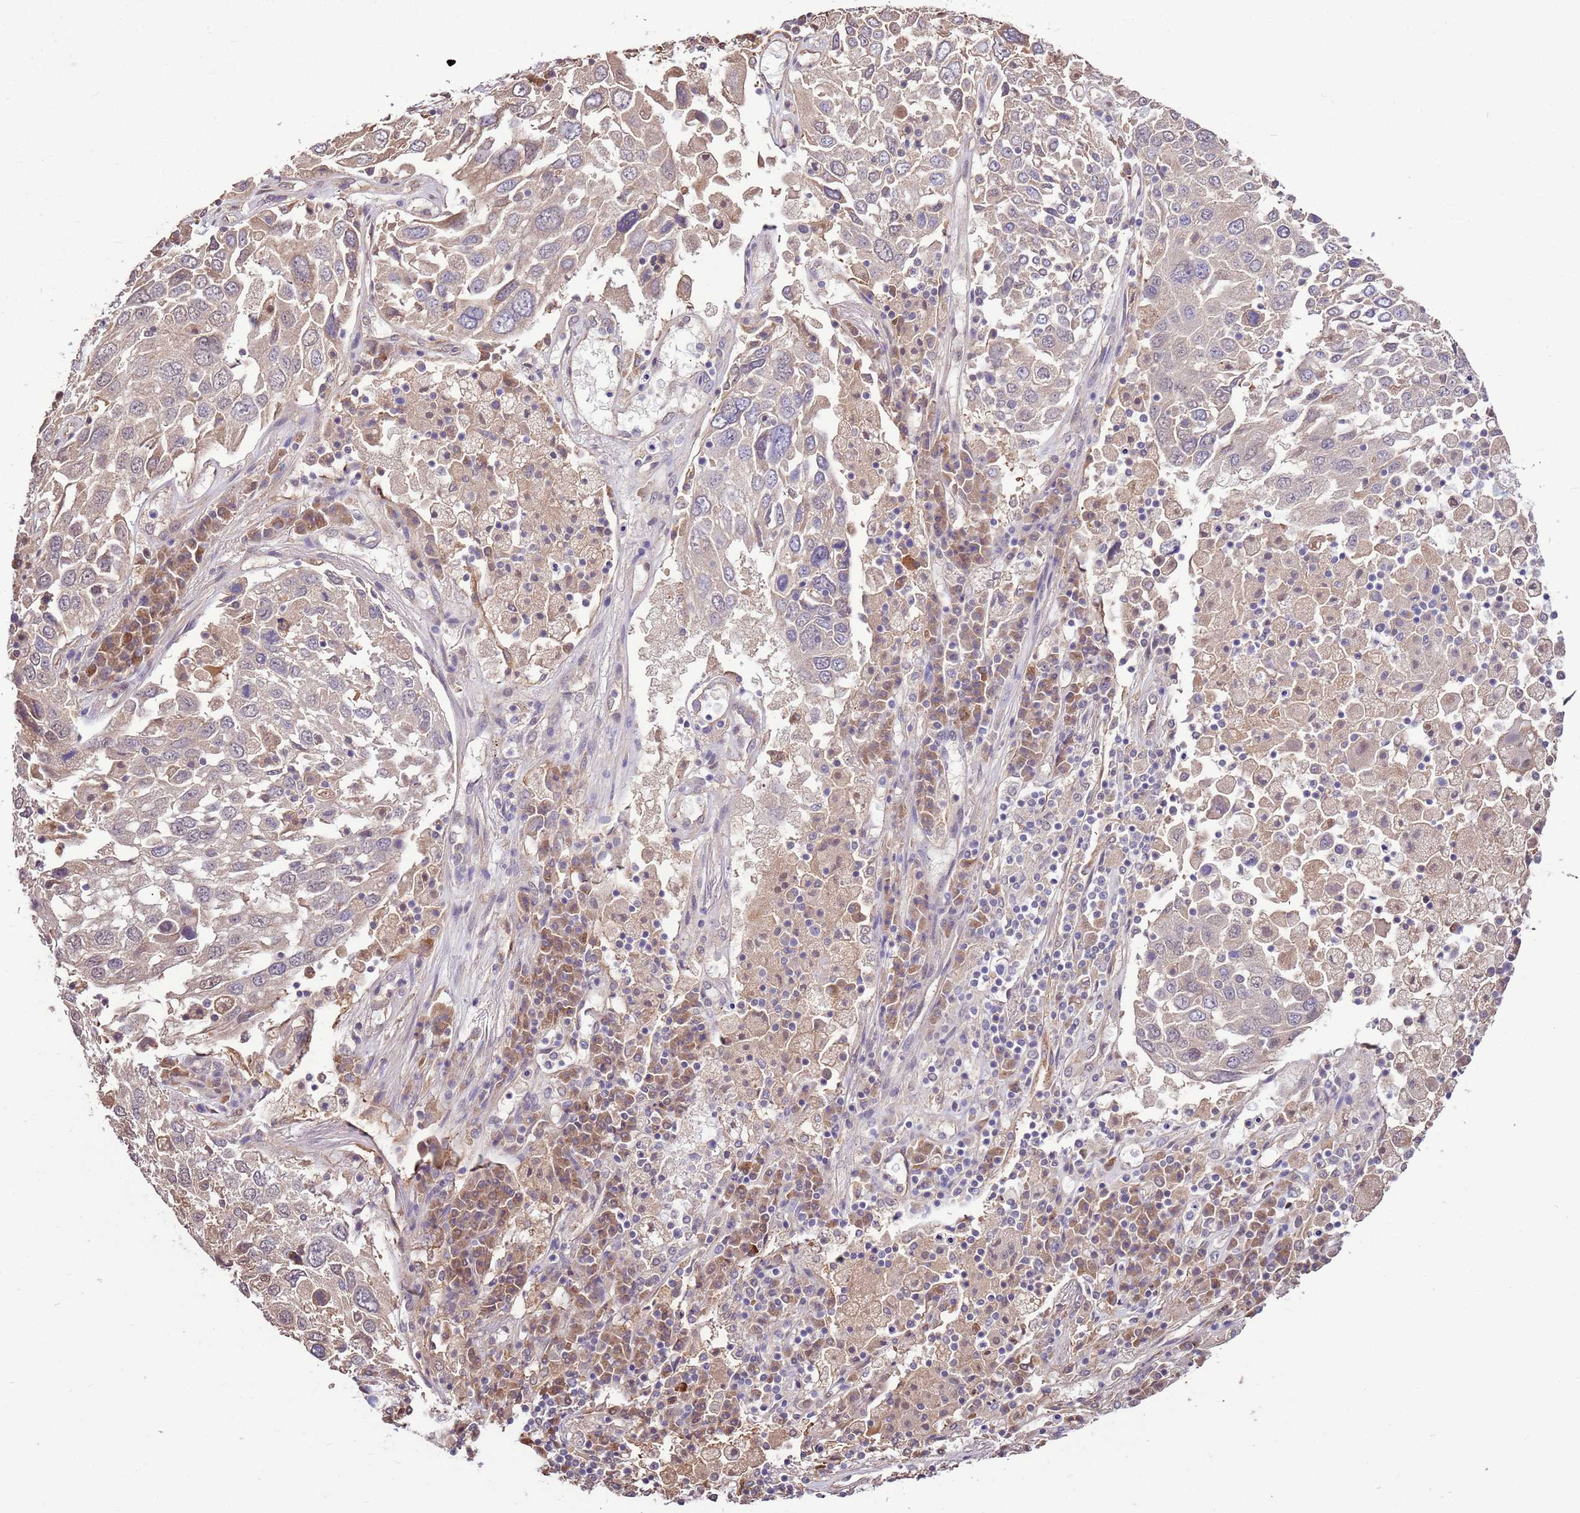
{"staining": {"intensity": "weak", "quantity": "<25%", "location": "cytoplasmic/membranous"}, "tissue": "lung cancer", "cell_type": "Tumor cells", "image_type": "cancer", "snomed": [{"axis": "morphology", "description": "Squamous cell carcinoma, NOS"}, {"axis": "topography", "description": "Lung"}], "caption": "Tumor cells show no significant protein staining in lung squamous cell carcinoma.", "gene": "BBS5", "patient": {"sex": "male", "age": 65}}